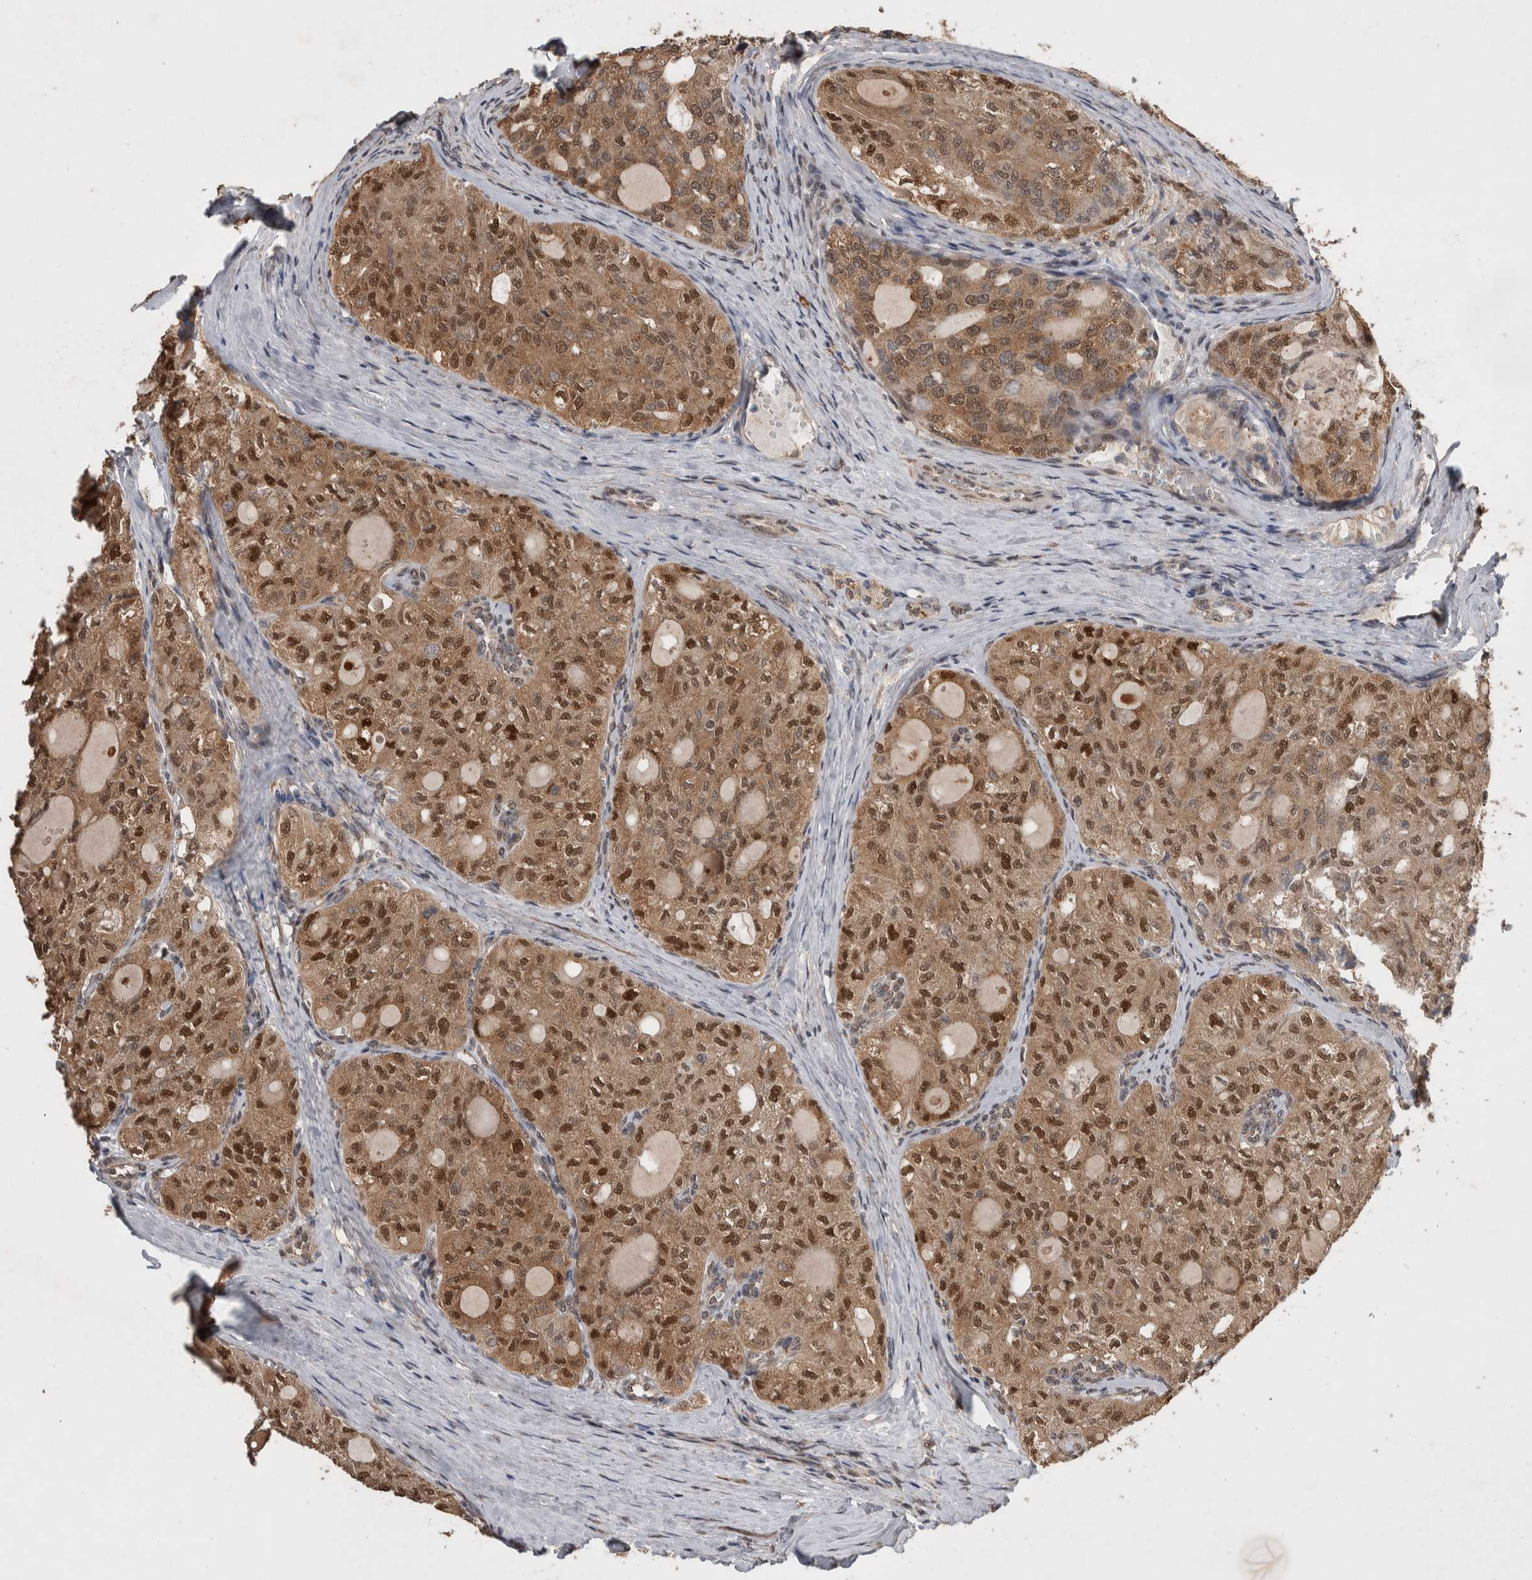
{"staining": {"intensity": "strong", "quantity": ">75%", "location": "cytoplasmic/membranous,nuclear"}, "tissue": "thyroid cancer", "cell_type": "Tumor cells", "image_type": "cancer", "snomed": [{"axis": "morphology", "description": "Follicular adenoma carcinoma, NOS"}, {"axis": "topography", "description": "Thyroid gland"}], "caption": "The image reveals immunohistochemical staining of thyroid cancer (follicular adenoma carcinoma). There is strong cytoplasmic/membranous and nuclear staining is seen in about >75% of tumor cells. Nuclei are stained in blue.", "gene": "DVL2", "patient": {"sex": "male", "age": 75}}